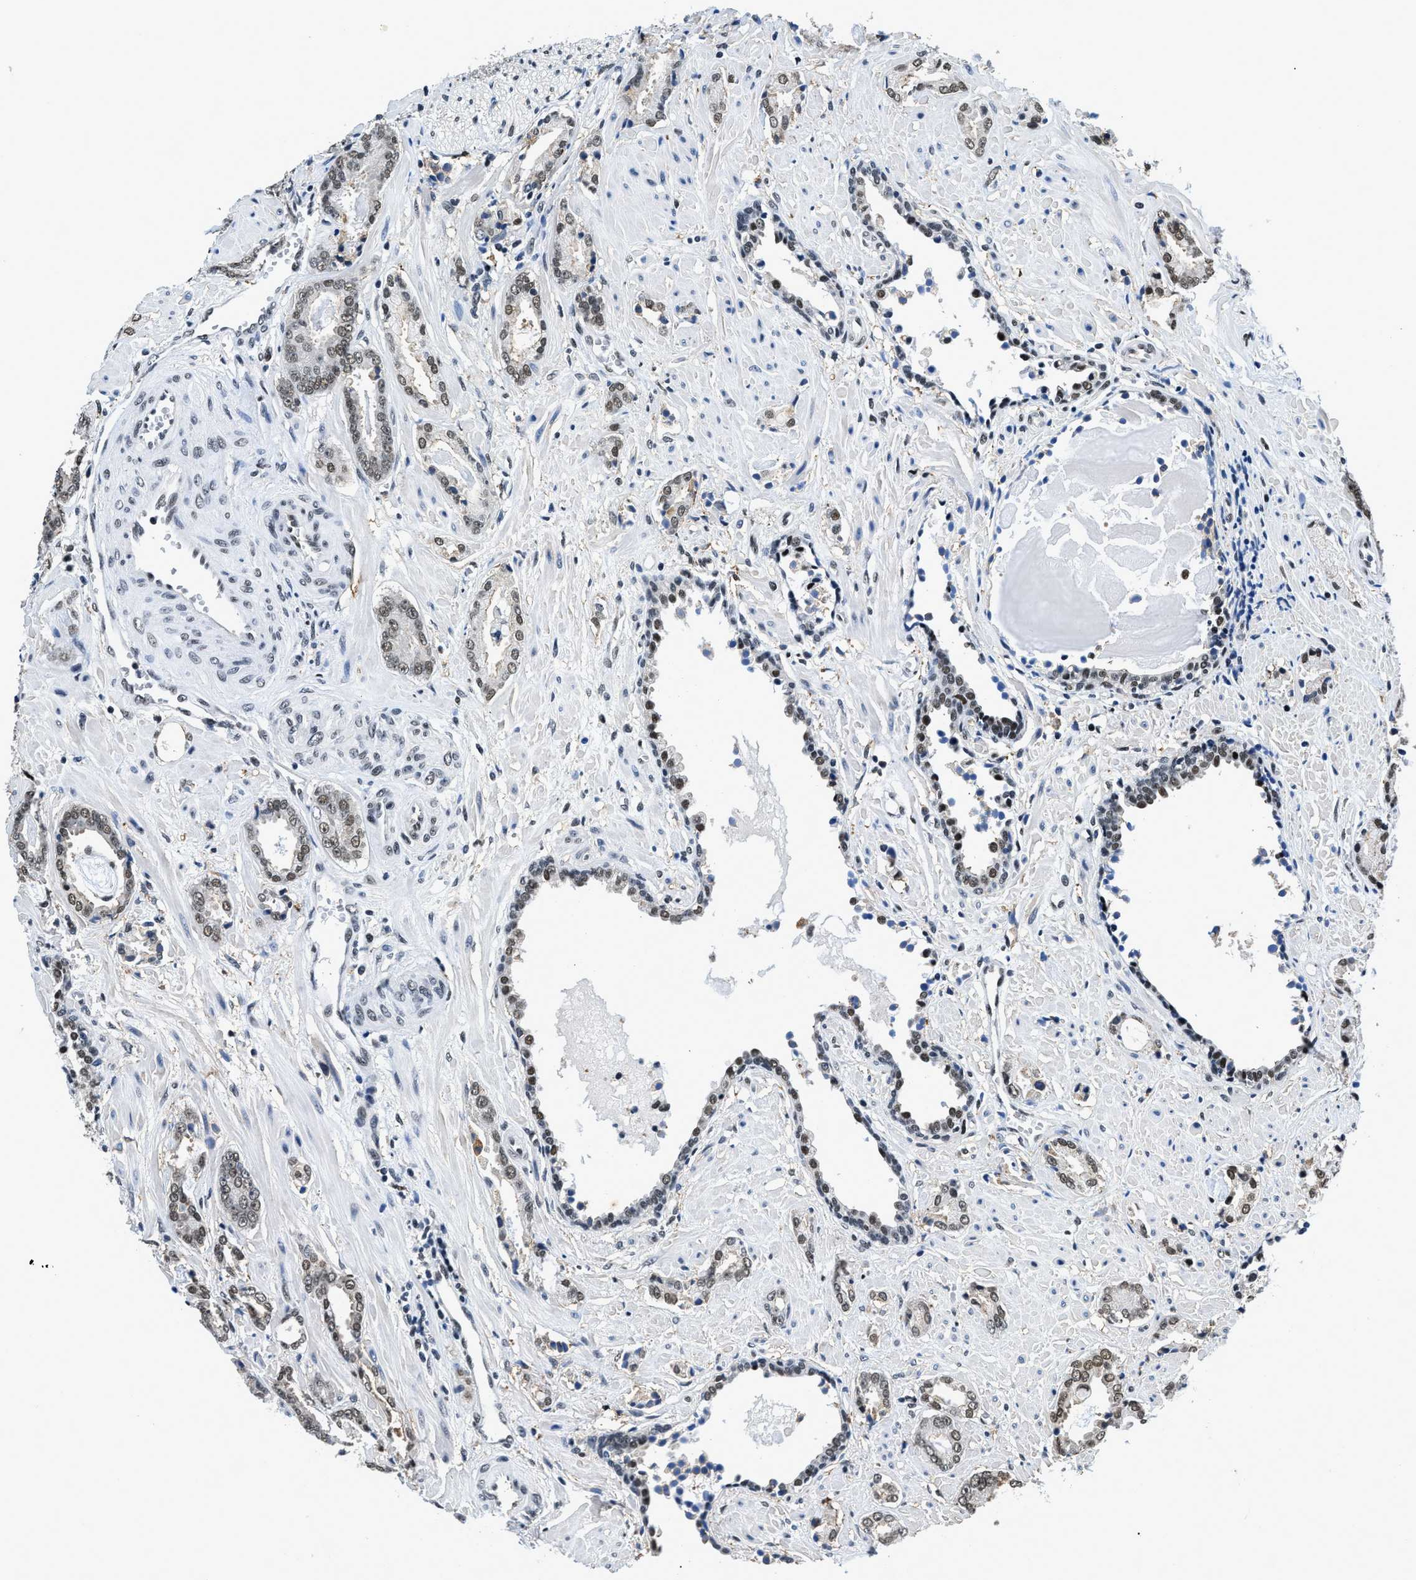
{"staining": {"intensity": "moderate", "quantity": ">75%", "location": "nuclear"}, "tissue": "prostate cancer", "cell_type": "Tumor cells", "image_type": "cancer", "snomed": [{"axis": "morphology", "description": "Adenocarcinoma, Low grade"}, {"axis": "topography", "description": "Prostate"}], "caption": "Prostate cancer (adenocarcinoma (low-grade)) was stained to show a protein in brown. There is medium levels of moderate nuclear staining in about >75% of tumor cells. (Stains: DAB in brown, nuclei in blue, Microscopy: brightfield microscopy at high magnification).", "gene": "HNRNPH2", "patient": {"sex": "male", "age": 53}}